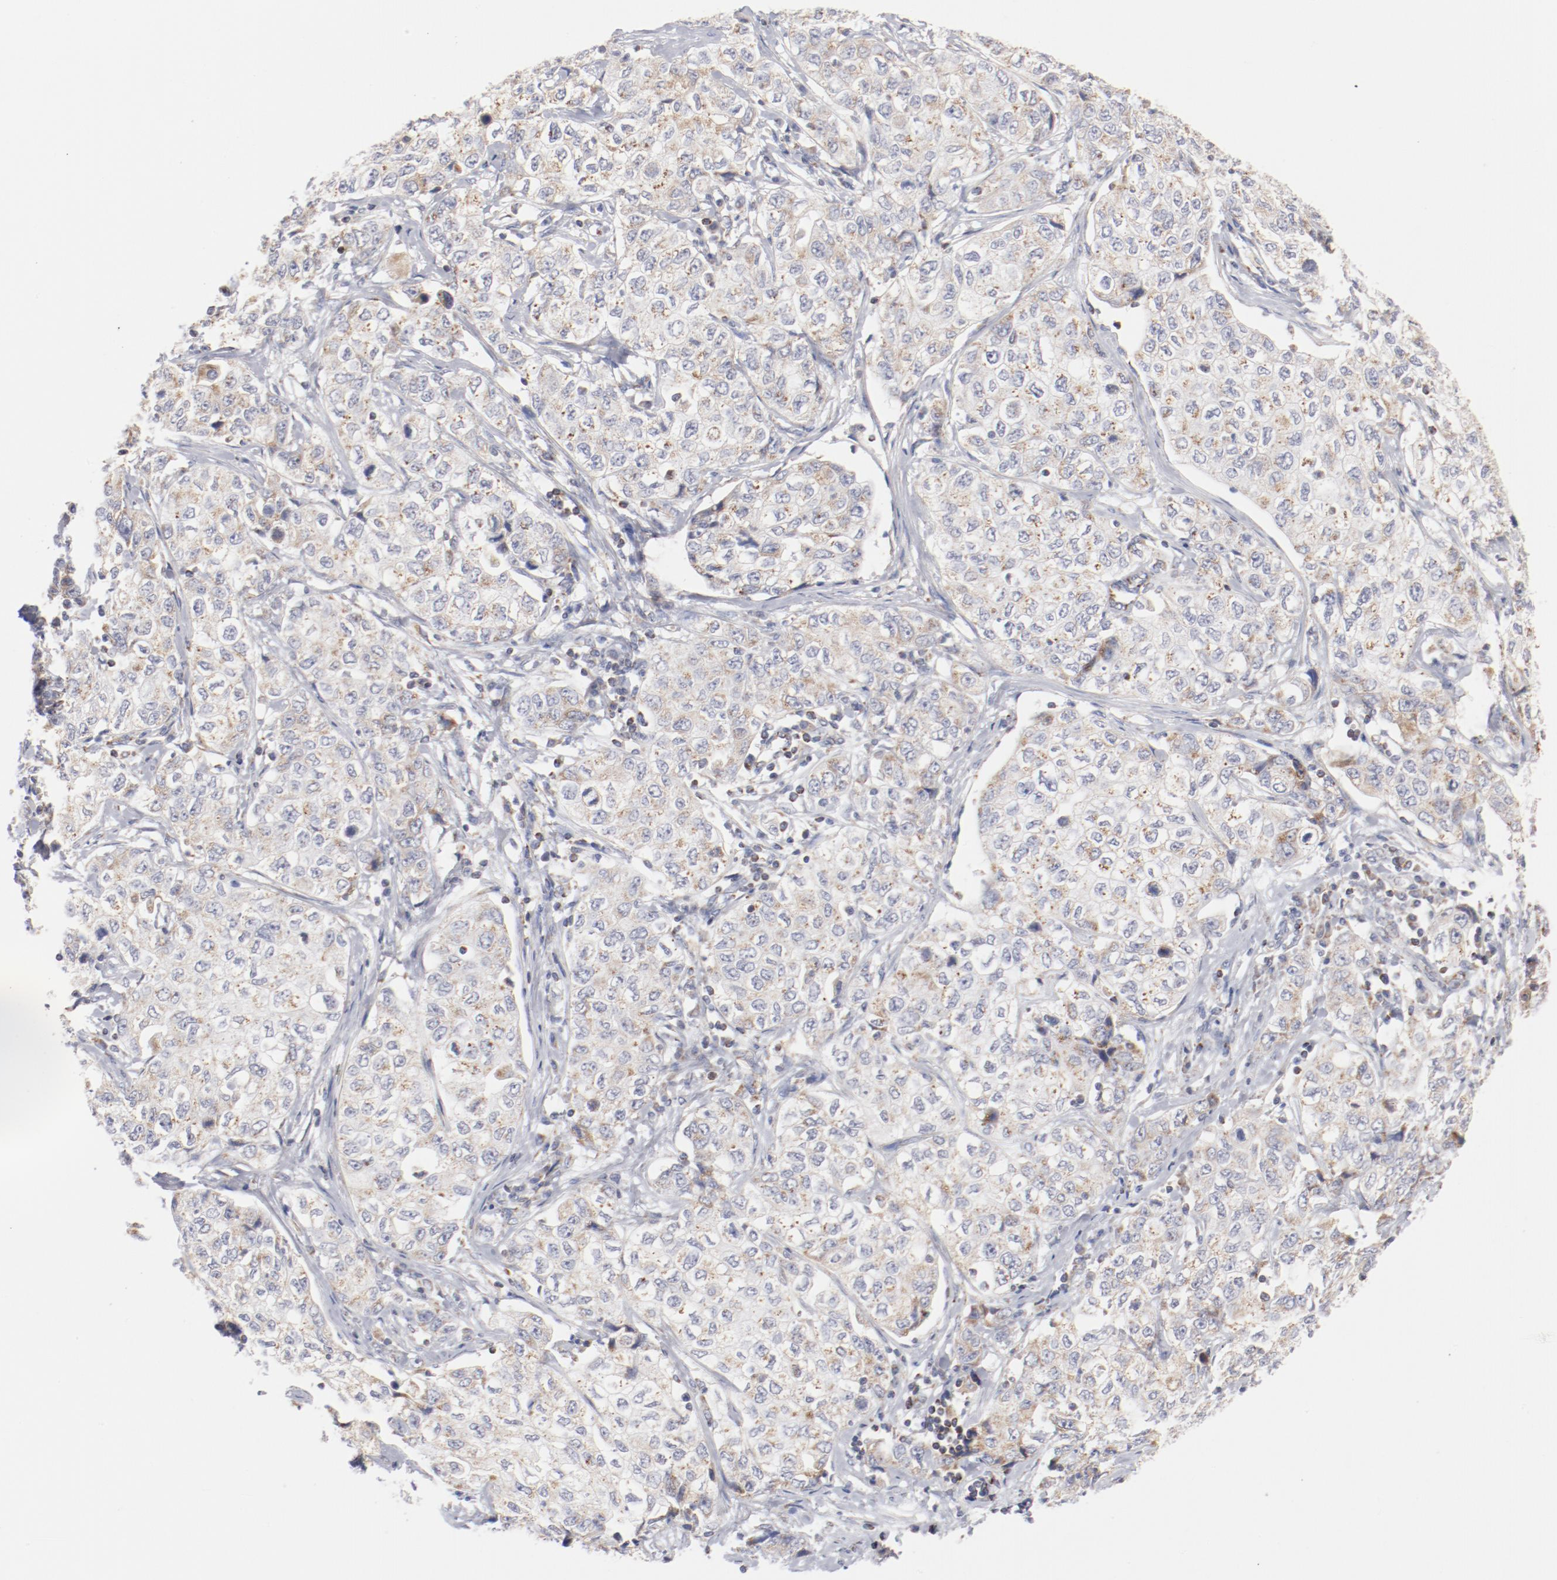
{"staining": {"intensity": "moderate", "quantity": ">75%", "location": "cytoplasmic/membranous"}, "tissue": "stomach cancer", "cell_type": "Tumor cells", "image_type": "cancer", "snomed": [{"axis": "morphology", "description": "Adenocarcinoma, NOS"}, {"axis": "topography", "description": "Stomach"}], "caption": "Tumor cells display moderate cytoplasmic/membranous positivity in approximately >75% of cells in adenocarcinoma (stomach).", "gene": "MRPL58", "patient": {"sex": "male", "age": 48}}